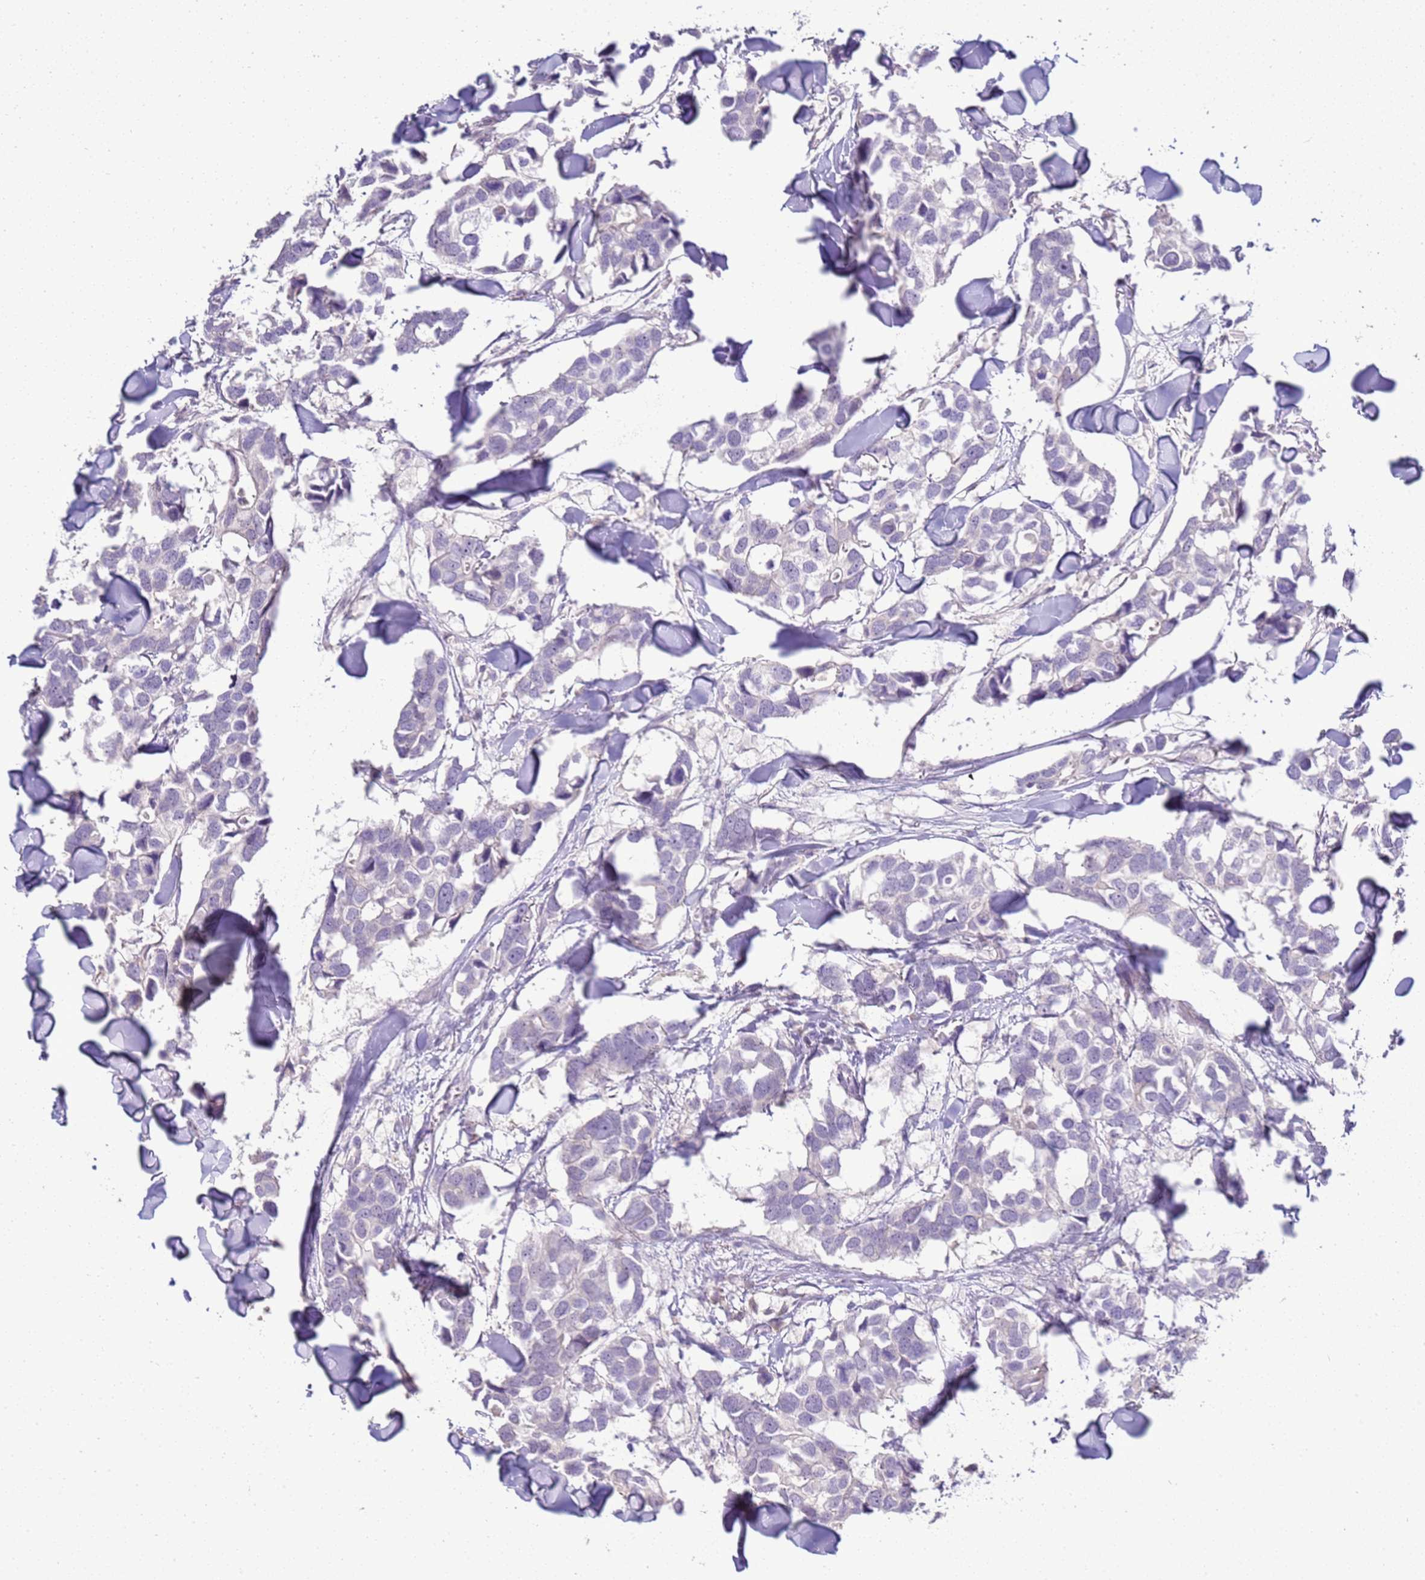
{"staining": {"intensity": "negative", "quantity": "none", "location": "none"}, "tissue": "breast cancer", "cell_type": "Tumor cells", "image_type": "cancer", "snomed": [{"axis": "morphology", "description": "Duct carcinoma"}, {"axis": "topography", "description": "Breast"}], "caption": "Immunohistochemistry (IHC) of breast cancer (intraductal carcinoma) displays no staining in tumor cells.", "gene": "IL2RG", "patient": {"sex": "female", "age": 83}}